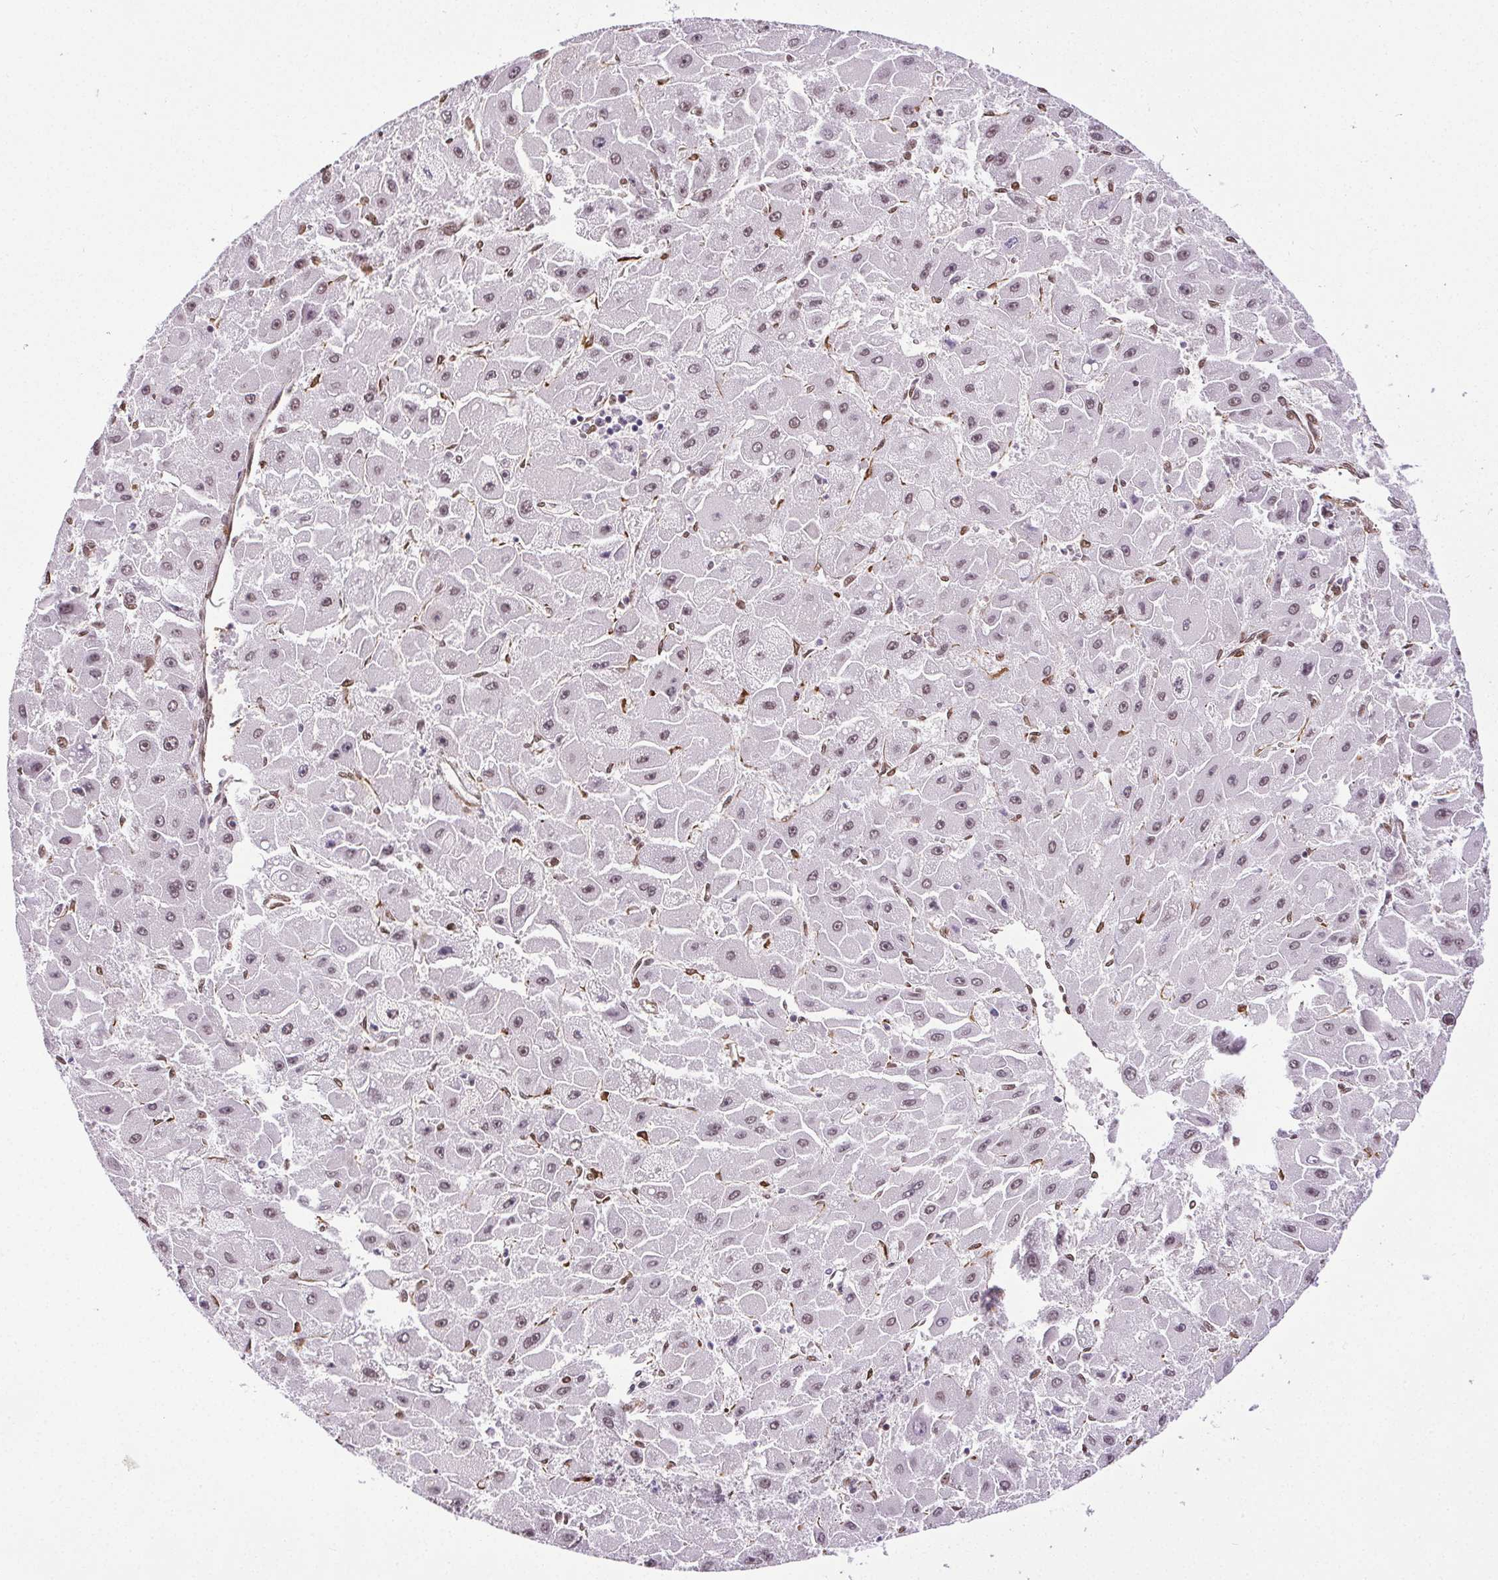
{"staining": {"intensity": "weak", "quantity": "25%-75%", "location": "nuclear"}, "tissue": "liver cancer", "cell_type": "Tumor cells", "image_type": "cancer", "snomed": [{"axis": "morphology", "description": "Carcinoma, Hepatocellular, NOS"}, {"axis": "topography", "description": "Liver"}], "caption": "Approximately 25%-75% of tumor cells in hepatocellular carcinoma (liver) exhibit weak nuclear protein expression as visualized by brown immunohistochemical staining.", "gene": "GP6", "patient": {"sex": "female", "age": 25}}